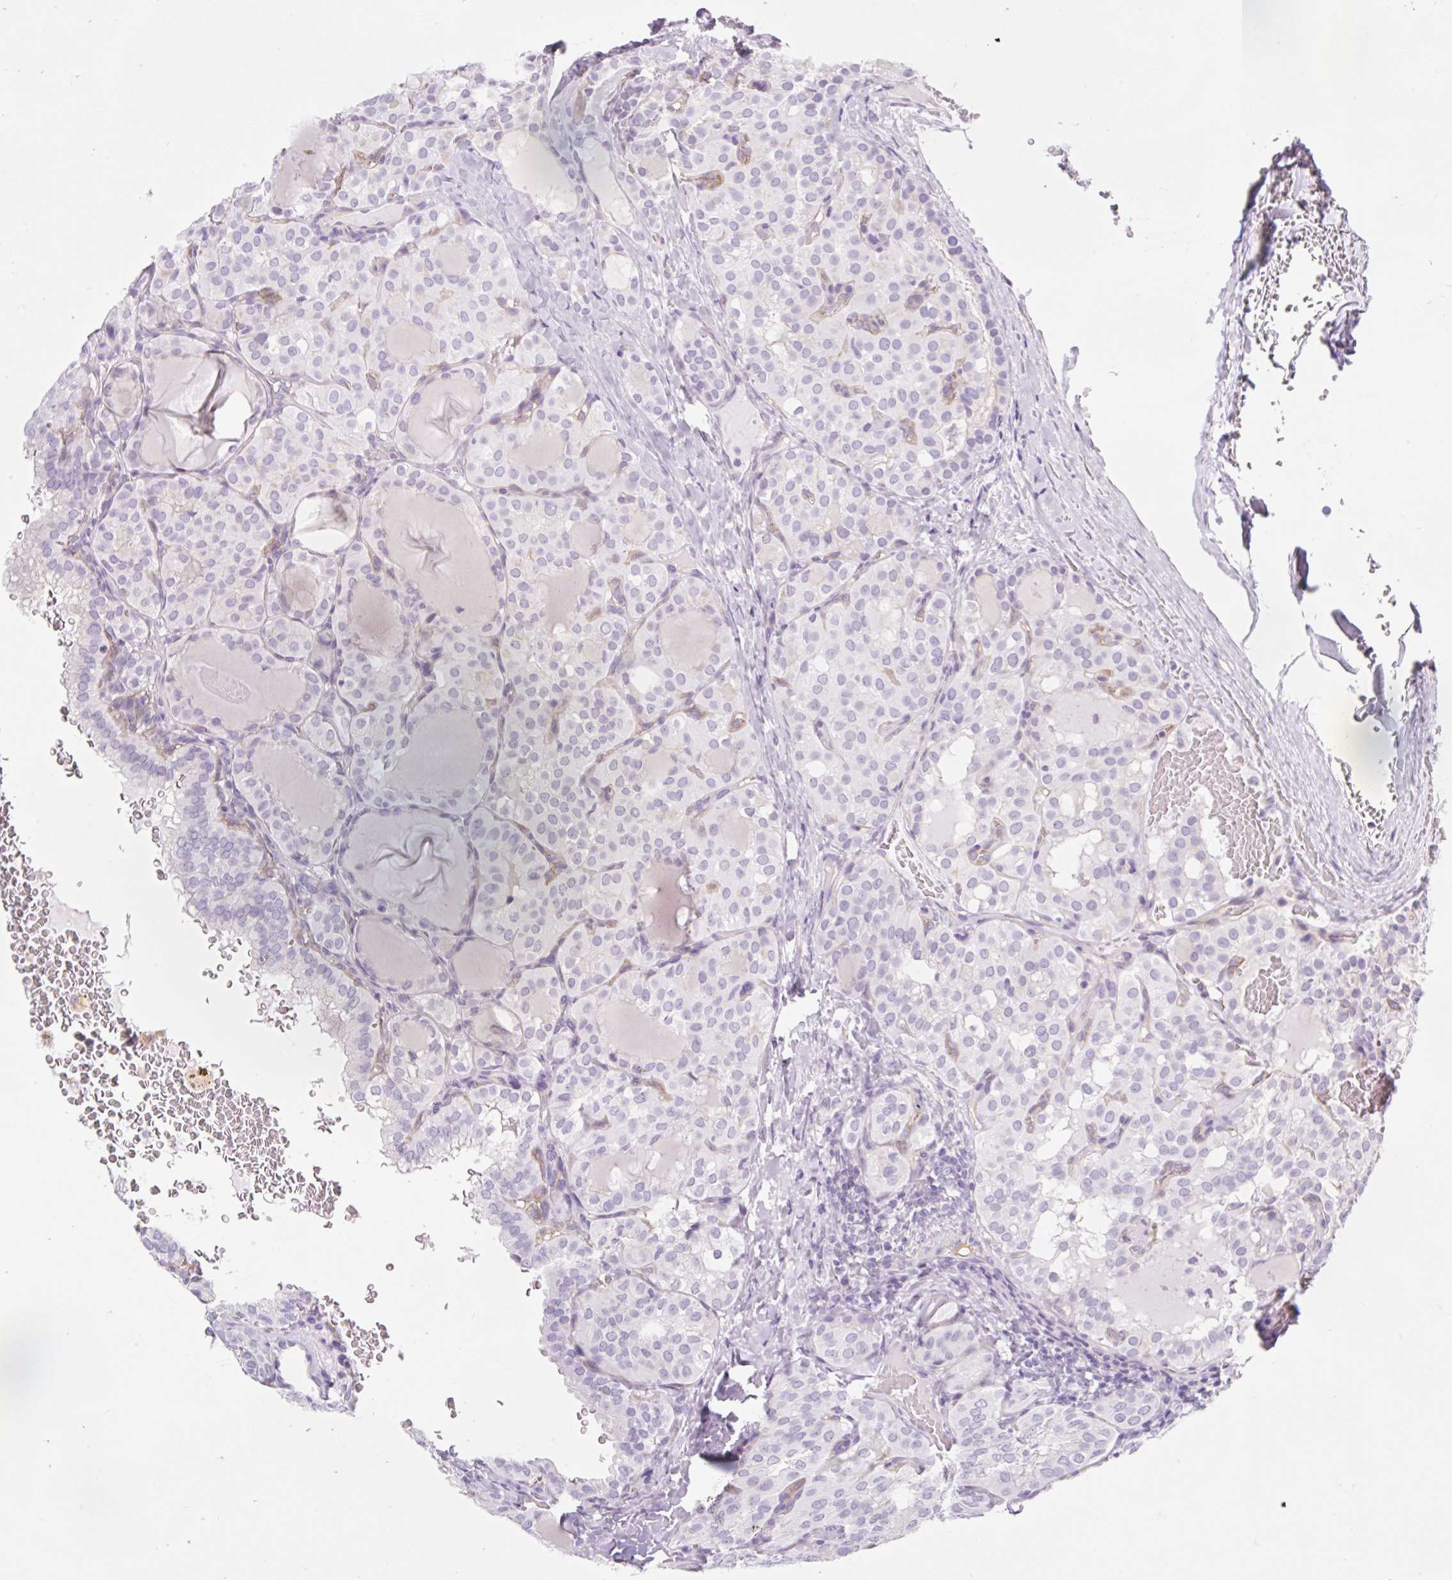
{"staining": {"intensity": "negative", "quantity": "none", "location": "none"}, "tissue": "thyroid cancer", "cell_type": "Tumor cells", "image_type": "cancer", "snomed": [{"axis": "morphology", "description": "Papillary adenocarcinoma, NOS"}, {"axis": "topography", "description": "Thyroid gland"}], "caption": "Thyroid cancer (papillary adenocarcinoma) was stained to show a protein in brown. There is no significant staining in tumor cells.", "gene": "BCAS1", "patient": {"sex": "male", "age": 20}}